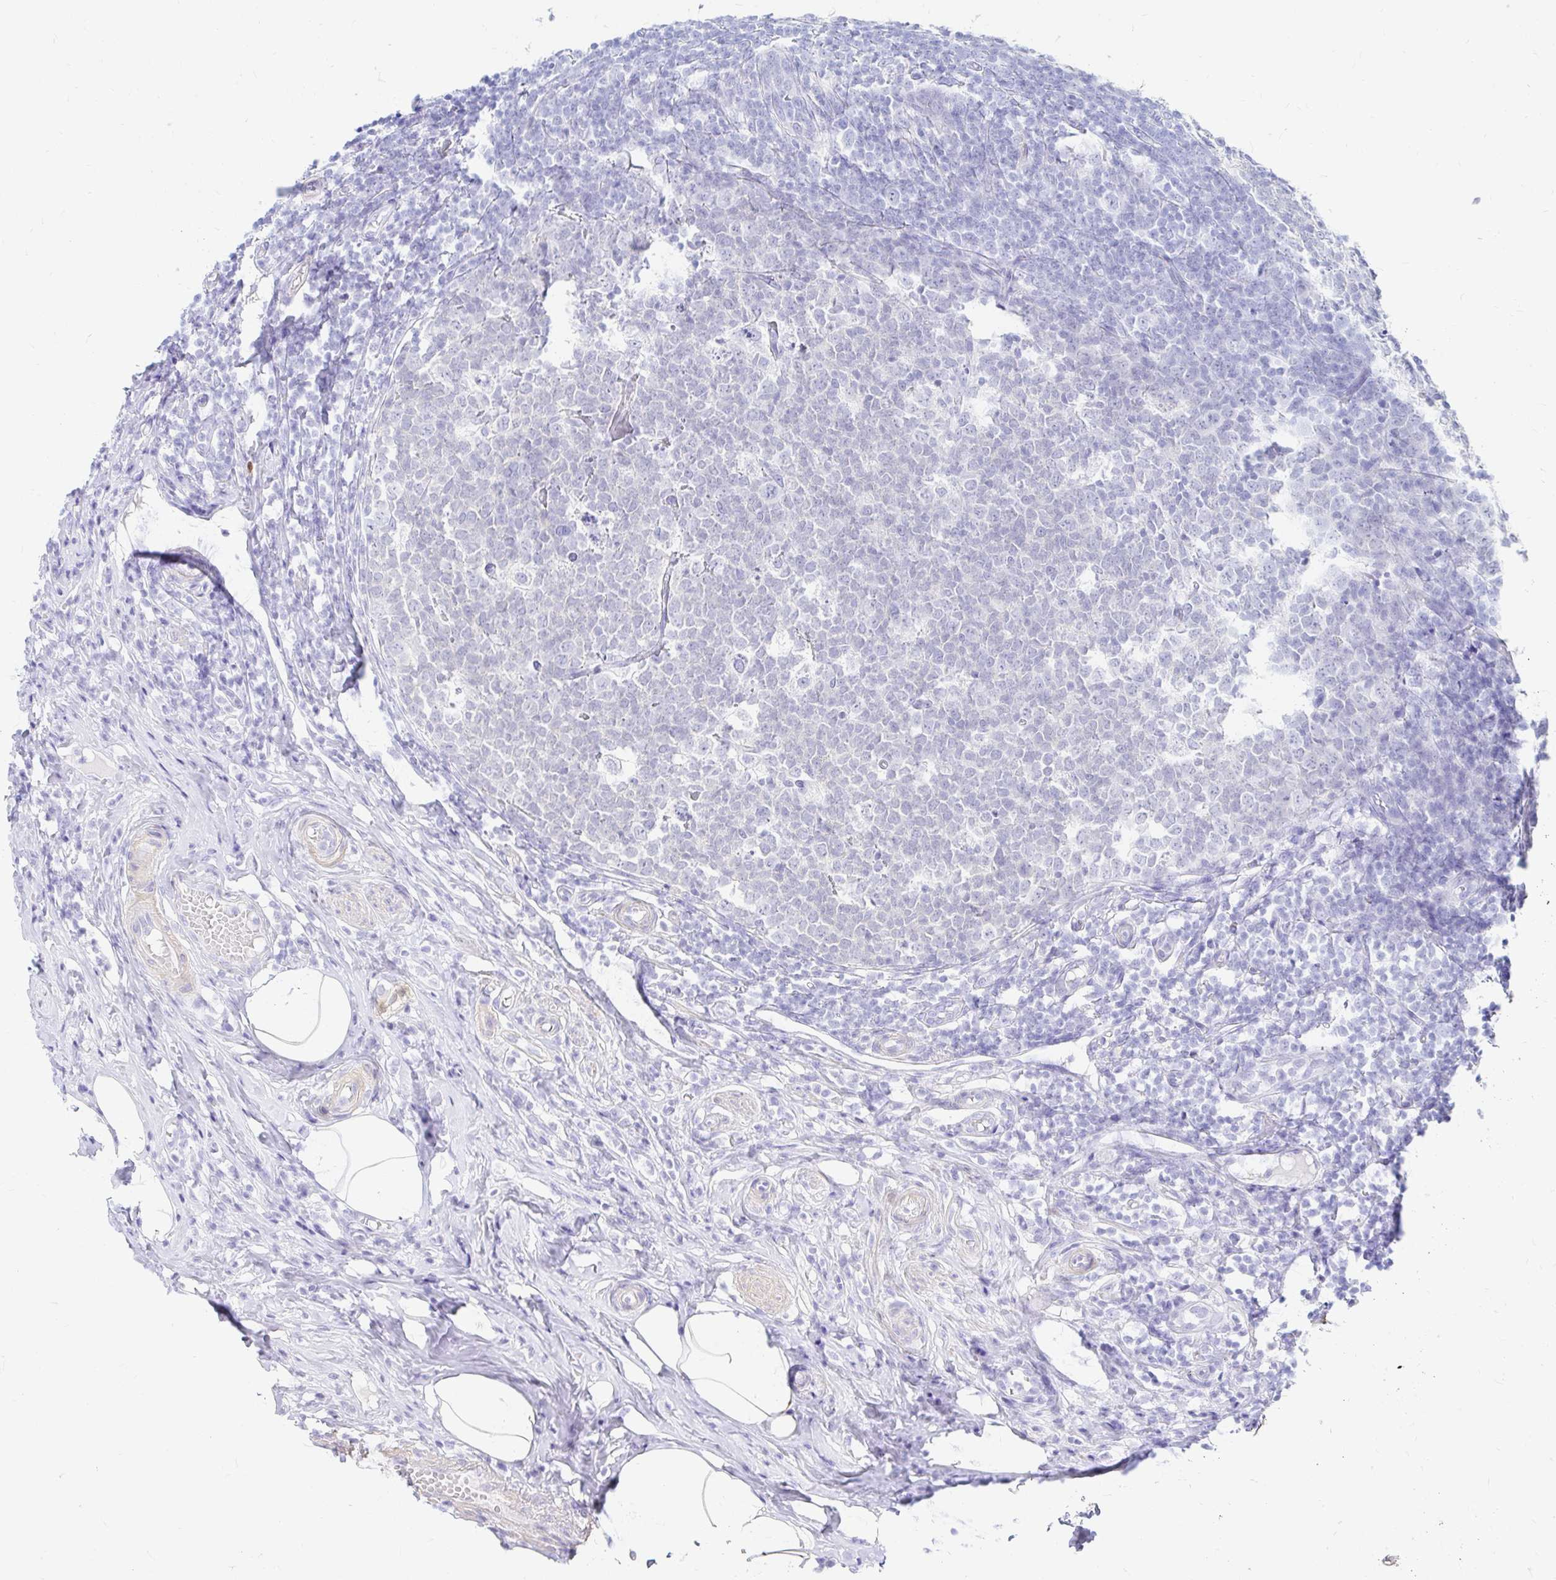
{"staining": {"intensity": "strong", "quantity": ">75%", "location": "cytoplasmic/membranous,nuclear"}, "tissue": "appendix", "cell_type": "Glandular cells", "image_type": "normal", "snomed": [{"axis": "morphology", "description": "Normal tissue, NOS"}, {"axis": "topography", "description": "Appendix"}], "caption": "An image showing strong cytoplasmic/membranous,nuclear positivity in about >75% of glandular cells in unremarkable appendix, as visualized by brown immunohistochemical staining.", "gene": "PPP1R1B", "patient": {"sex": "male", "age": 18}}